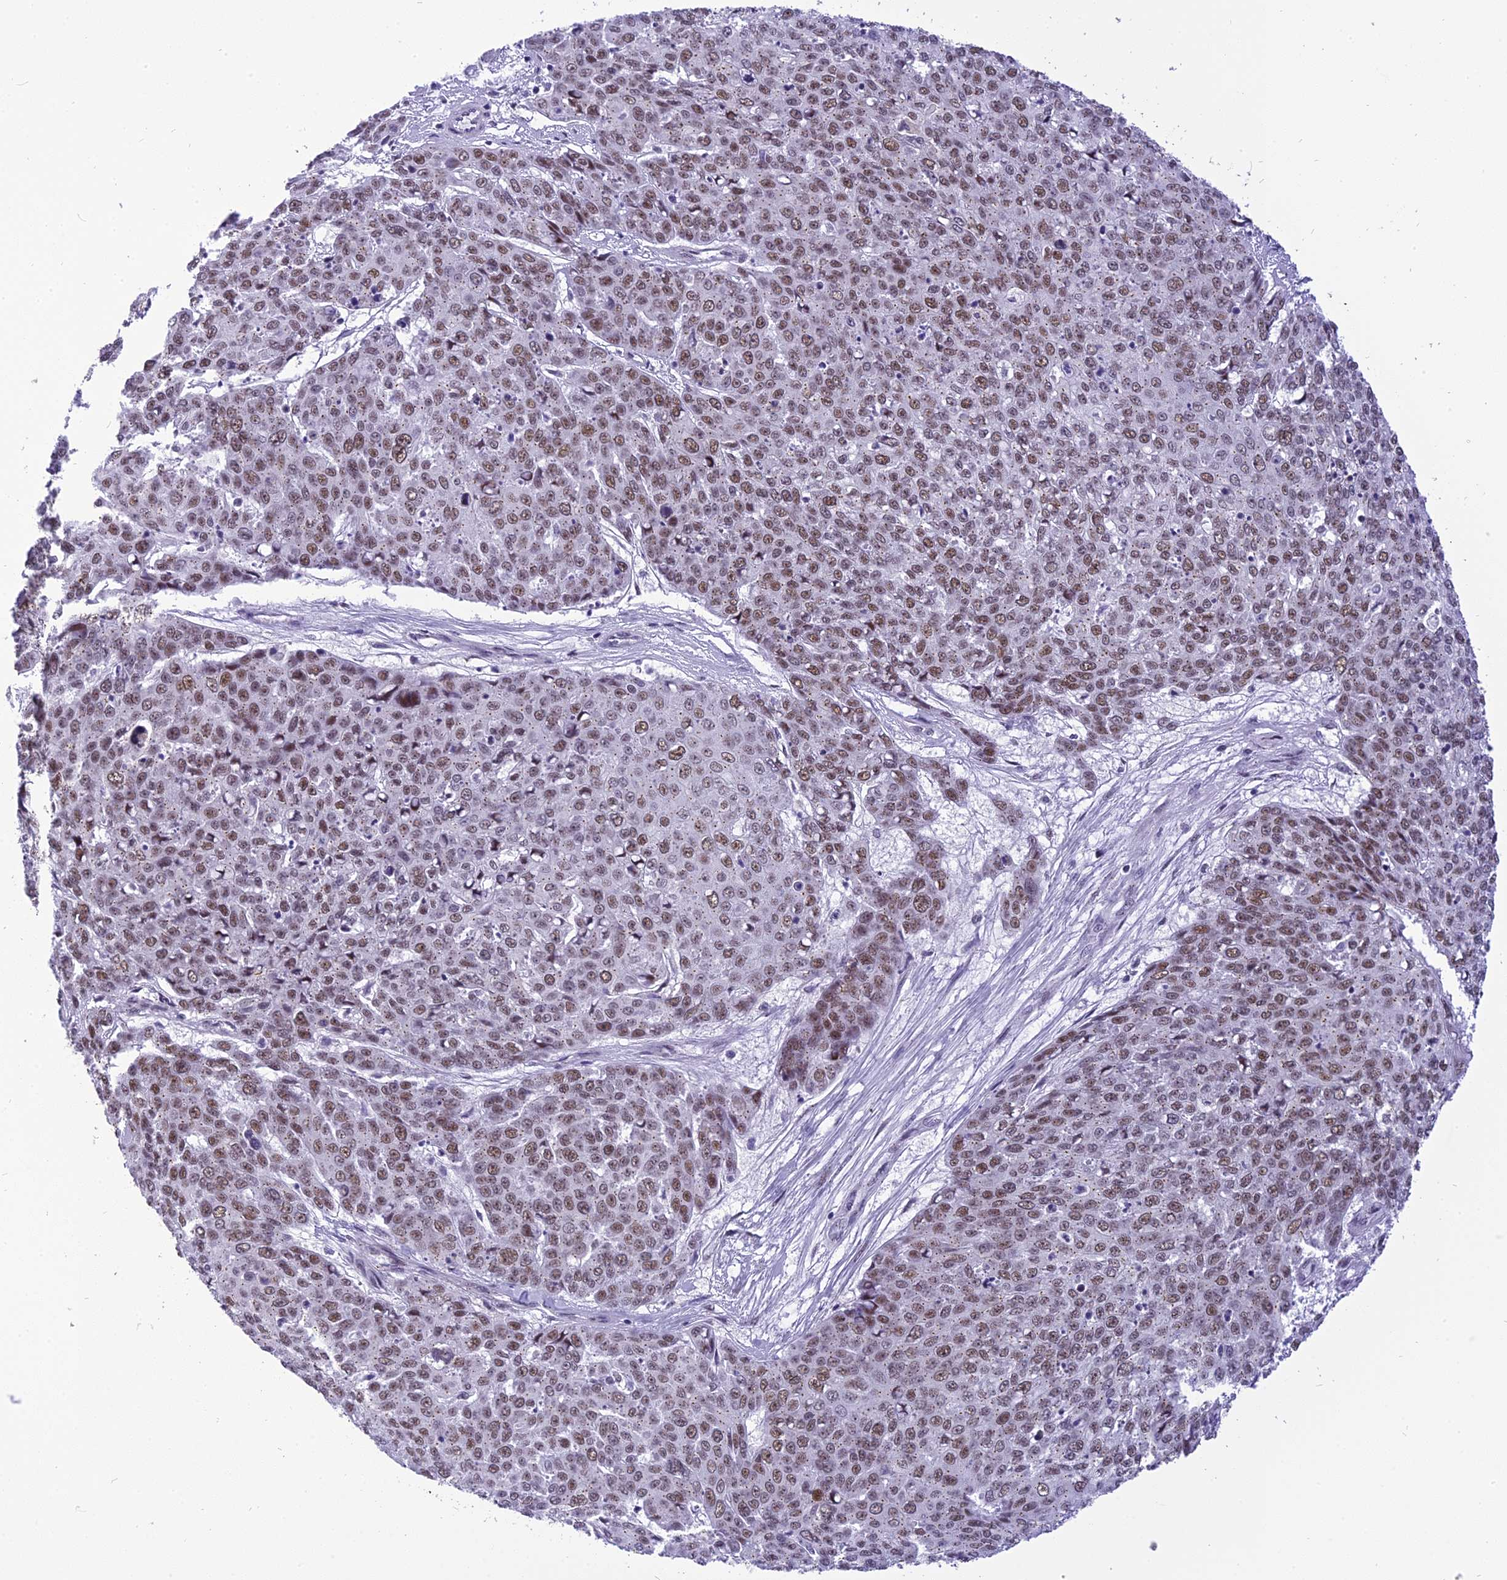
{"staining": {"intensity": "moderate", "quantity": ">75%", "location": "nuclear"}, "tissue": "skin cancer", "cell_type": "Tumor cells", "image_type": "cancer", "snomed": [{"axis": "morphology", "description": "Squamous cell carcinoma, NOS"}, {"axis": "topography", "description": "Skin"}], "caption": "Tumor cells demonstrate medium levels of moderate nuclear staining in about >75% of cells in squamous cell carcinoma (skin).", "gene": "IRF2BP1", "patient": {"sex": "male", "age": 71}}